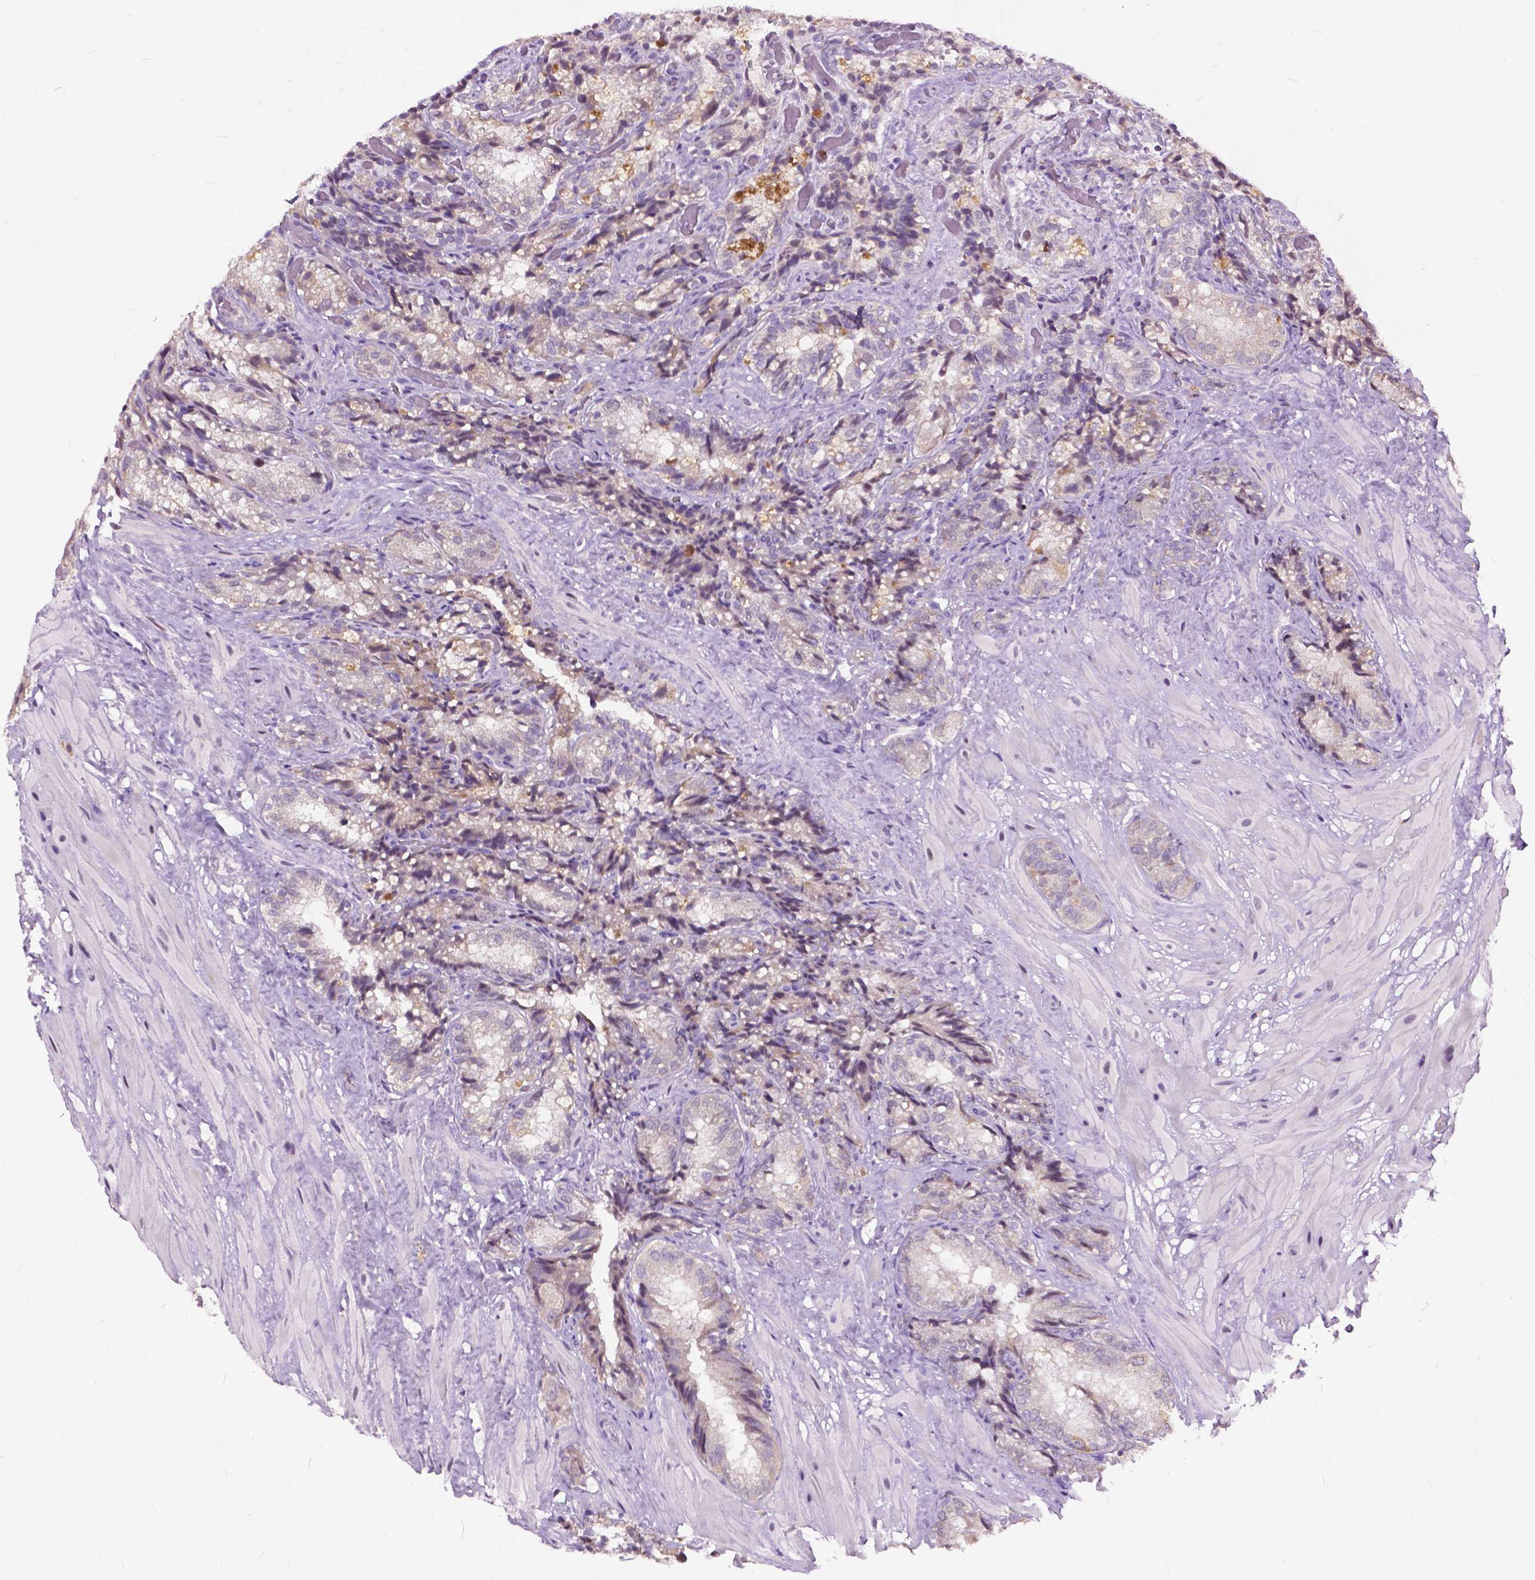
{"staining": {"intensity": "weak", "quantity": "<25%", "location": "cytoplasmic/membranous"}, "tissue": "seminal vesicle", "cell_type": "Glandular cells", "image_type": "normal", "snomed": [{"axis": "morphology", "description": "Normal tissue, NOS"}, {"axis": "topography", "description": "Seminal veicle"}], "caption": "This is an IHC photomicrograph of normal seminal vesicle. There is no expression in glandular cells.", "gene": "TTC9B", "patient": {"sex": "male", "age": 57}}